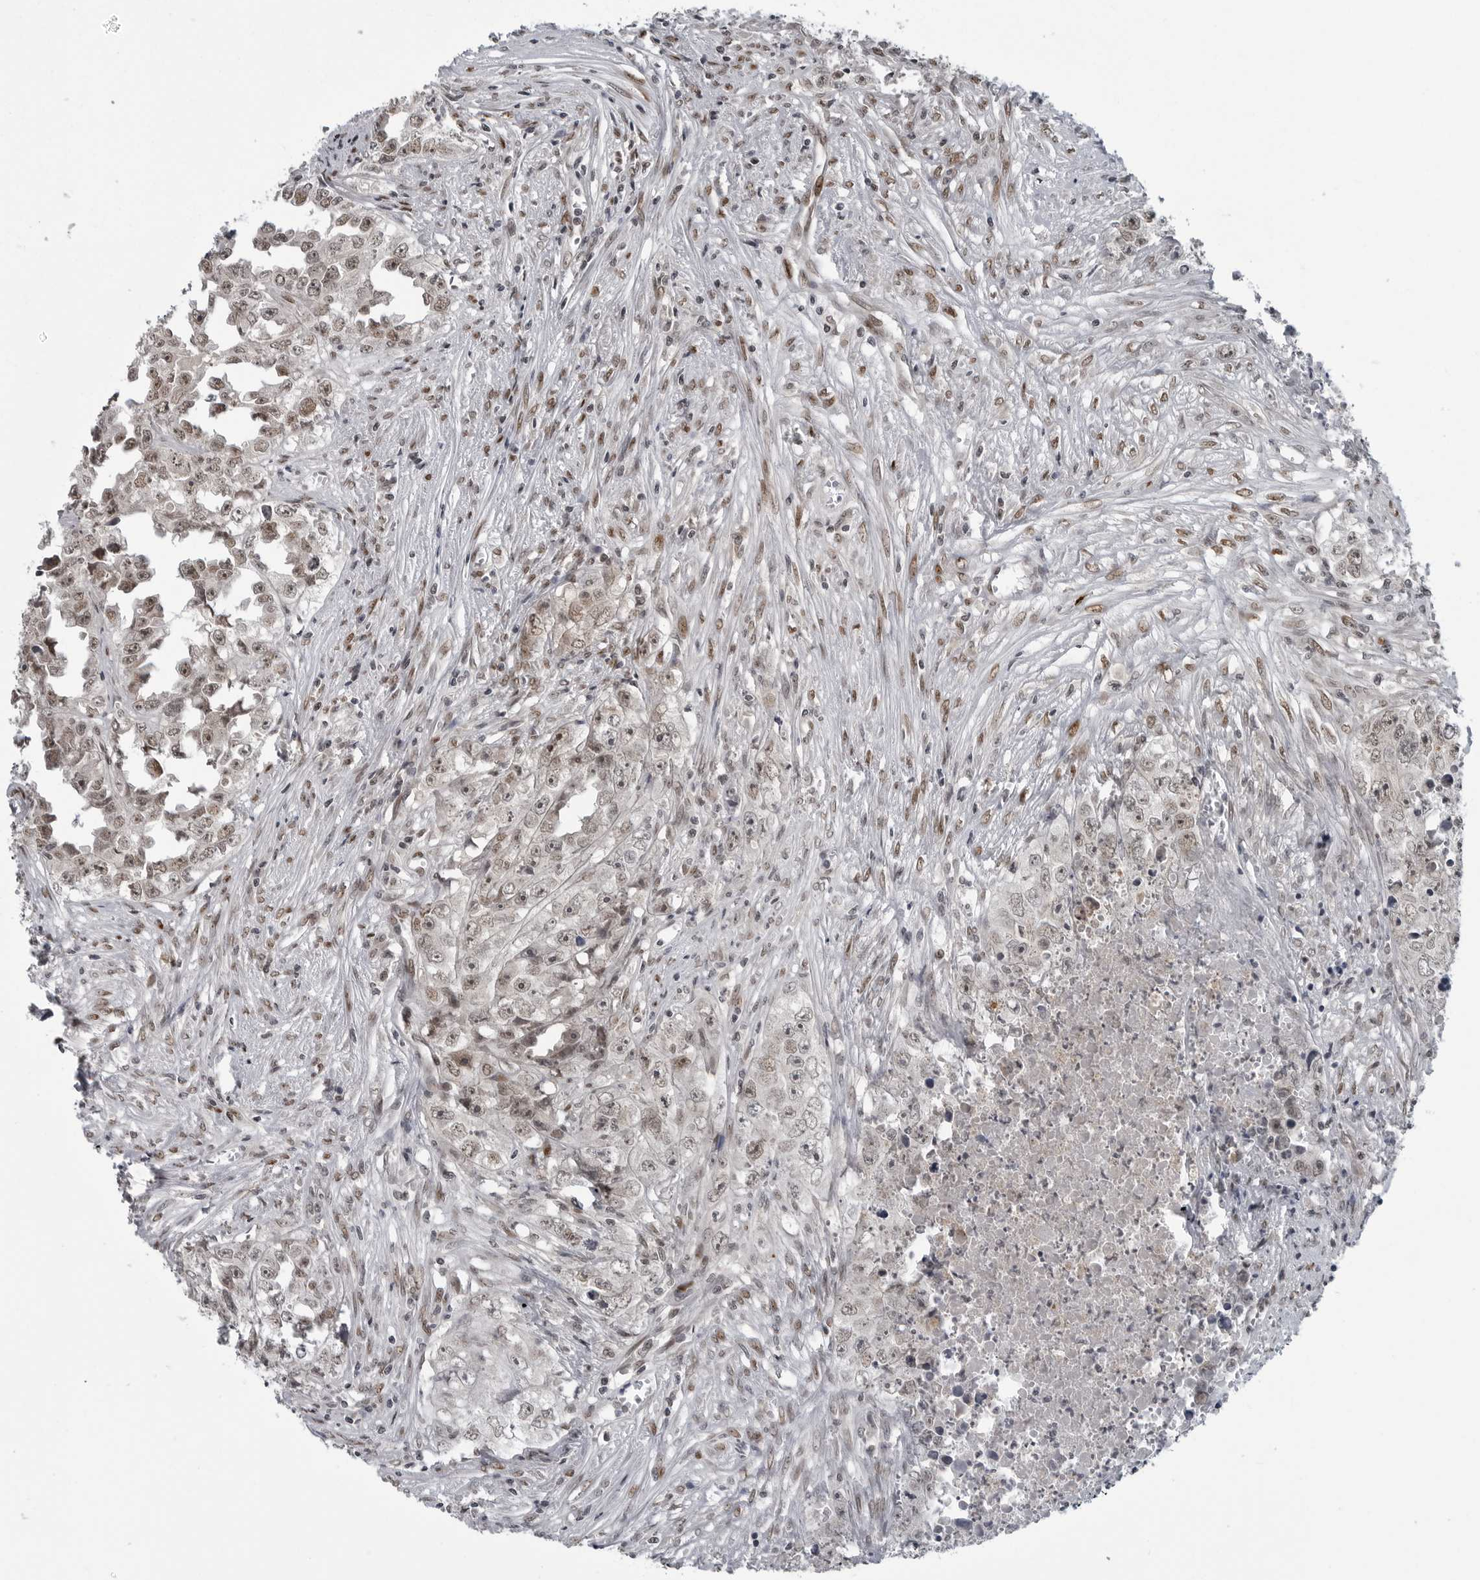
{"staining": {"intensity": "weak", "quantity": ">75%", "location": "nuclear"}, "tissue": "testis cancer", "cell_type": "Tumor cells", "image_type": "cancer", "snomed": [{"axis": "morphology", "description": "Seminoma, NOS"}, {"axis": "morphology", "description": "Carcinoma, Embryonal, NOS"}, {"axis": "topography", "description": "Testis"}], "caption": "Tumor cells demonstrate low levels of weak nuclear staining in about >75% of cells in human testis cancer.", "gene": "C8orf58", "patient": {"sex": "male", "age": 43}}